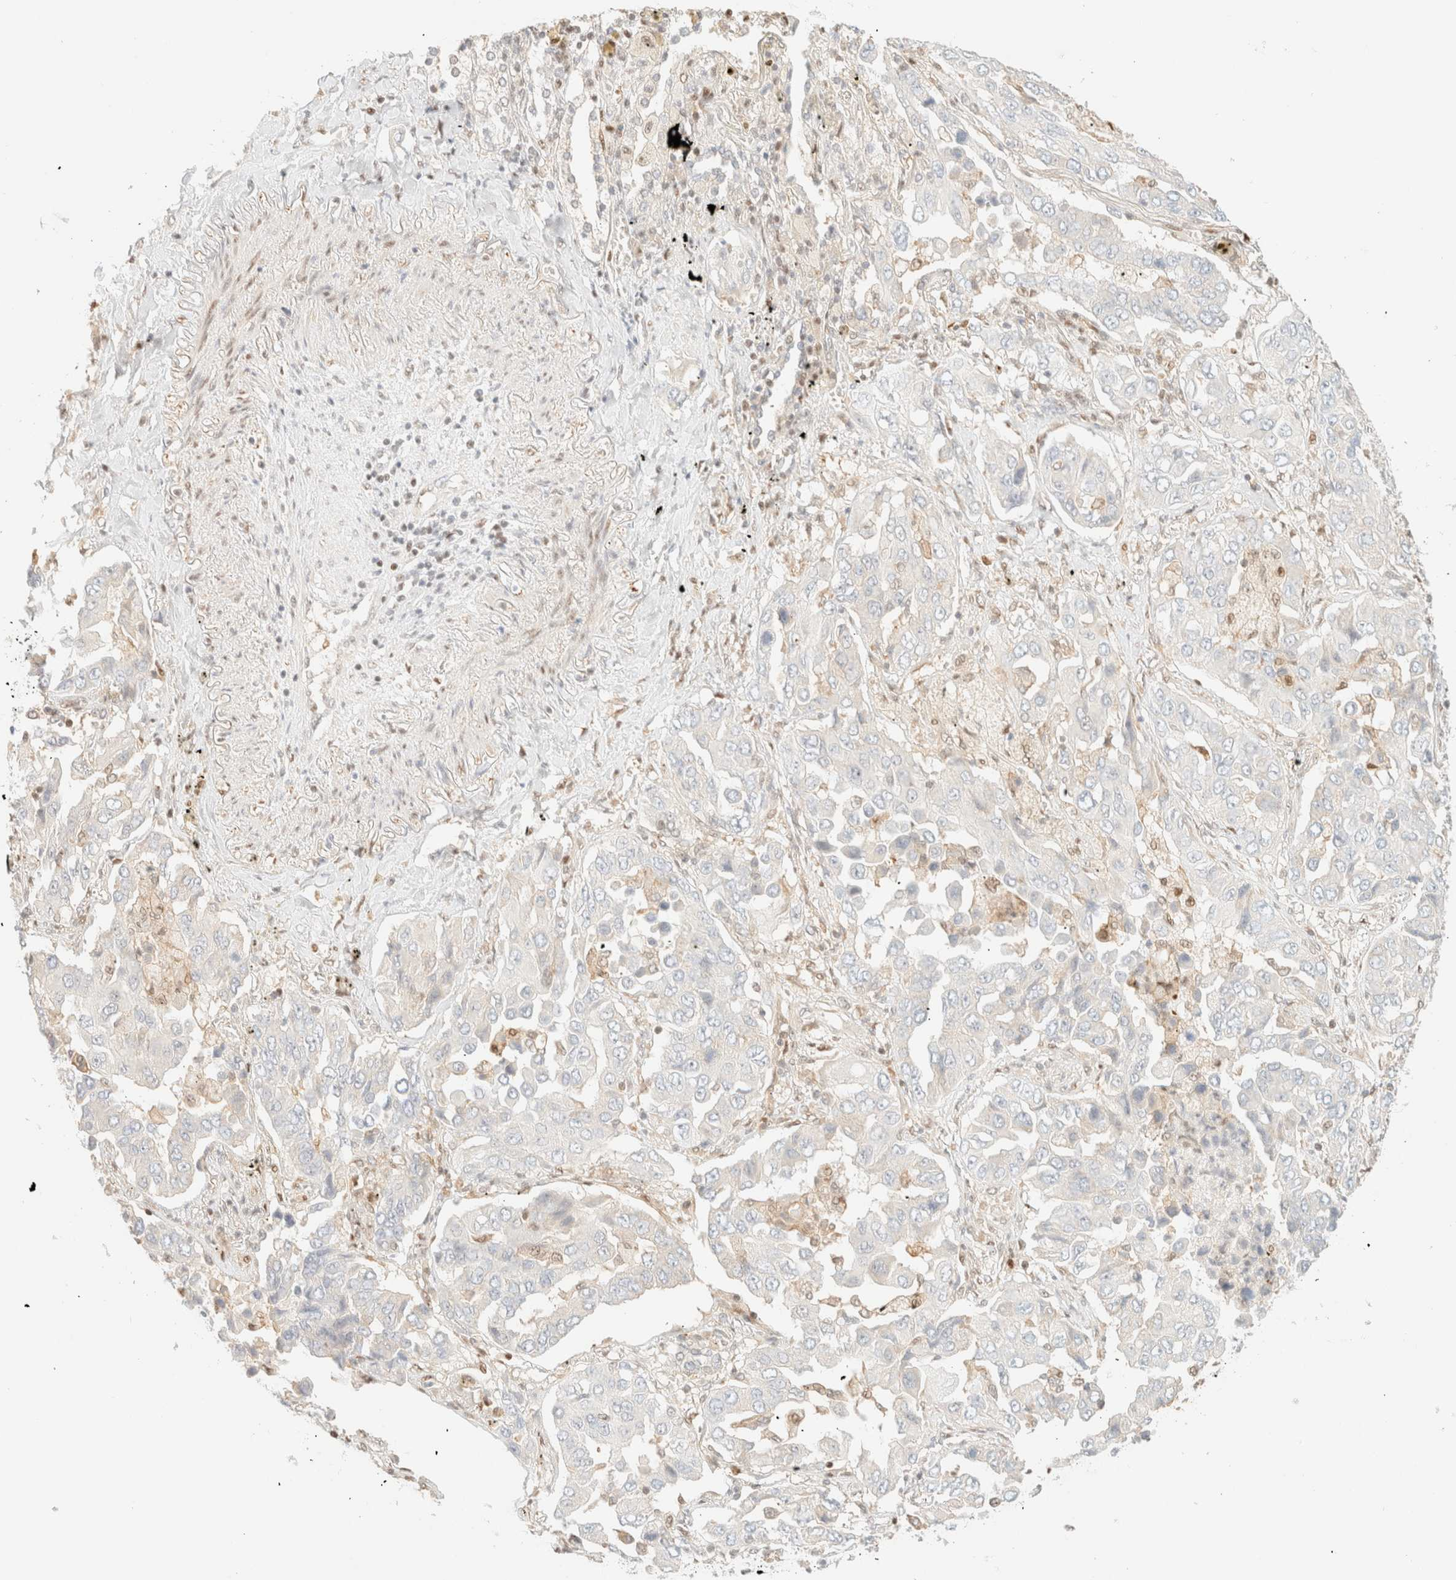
{"staining": {"intensity": "negative", "quantity": "none", "location": "none"}, "tissue": "lung cancer", "cell_type": "Tumor cells", "image_type": "cancer", "snomed": [{"axis": "morphology", "description": "Adenocarcinoma, NOS"}, {"axis": "topography", "description": "Lung"}], "caption": "A high-resolution histopathology image shows immunohistochemistry (IHC) staining of lung adenocarcinoma, which demonstrates no significant positivity in tumor cells. (DAB (3,3'-diaminobenzidine) immunohistochemistry, high magnification).", "gene": "TSR1", "patient": {"sex": "female", "age": 65}}